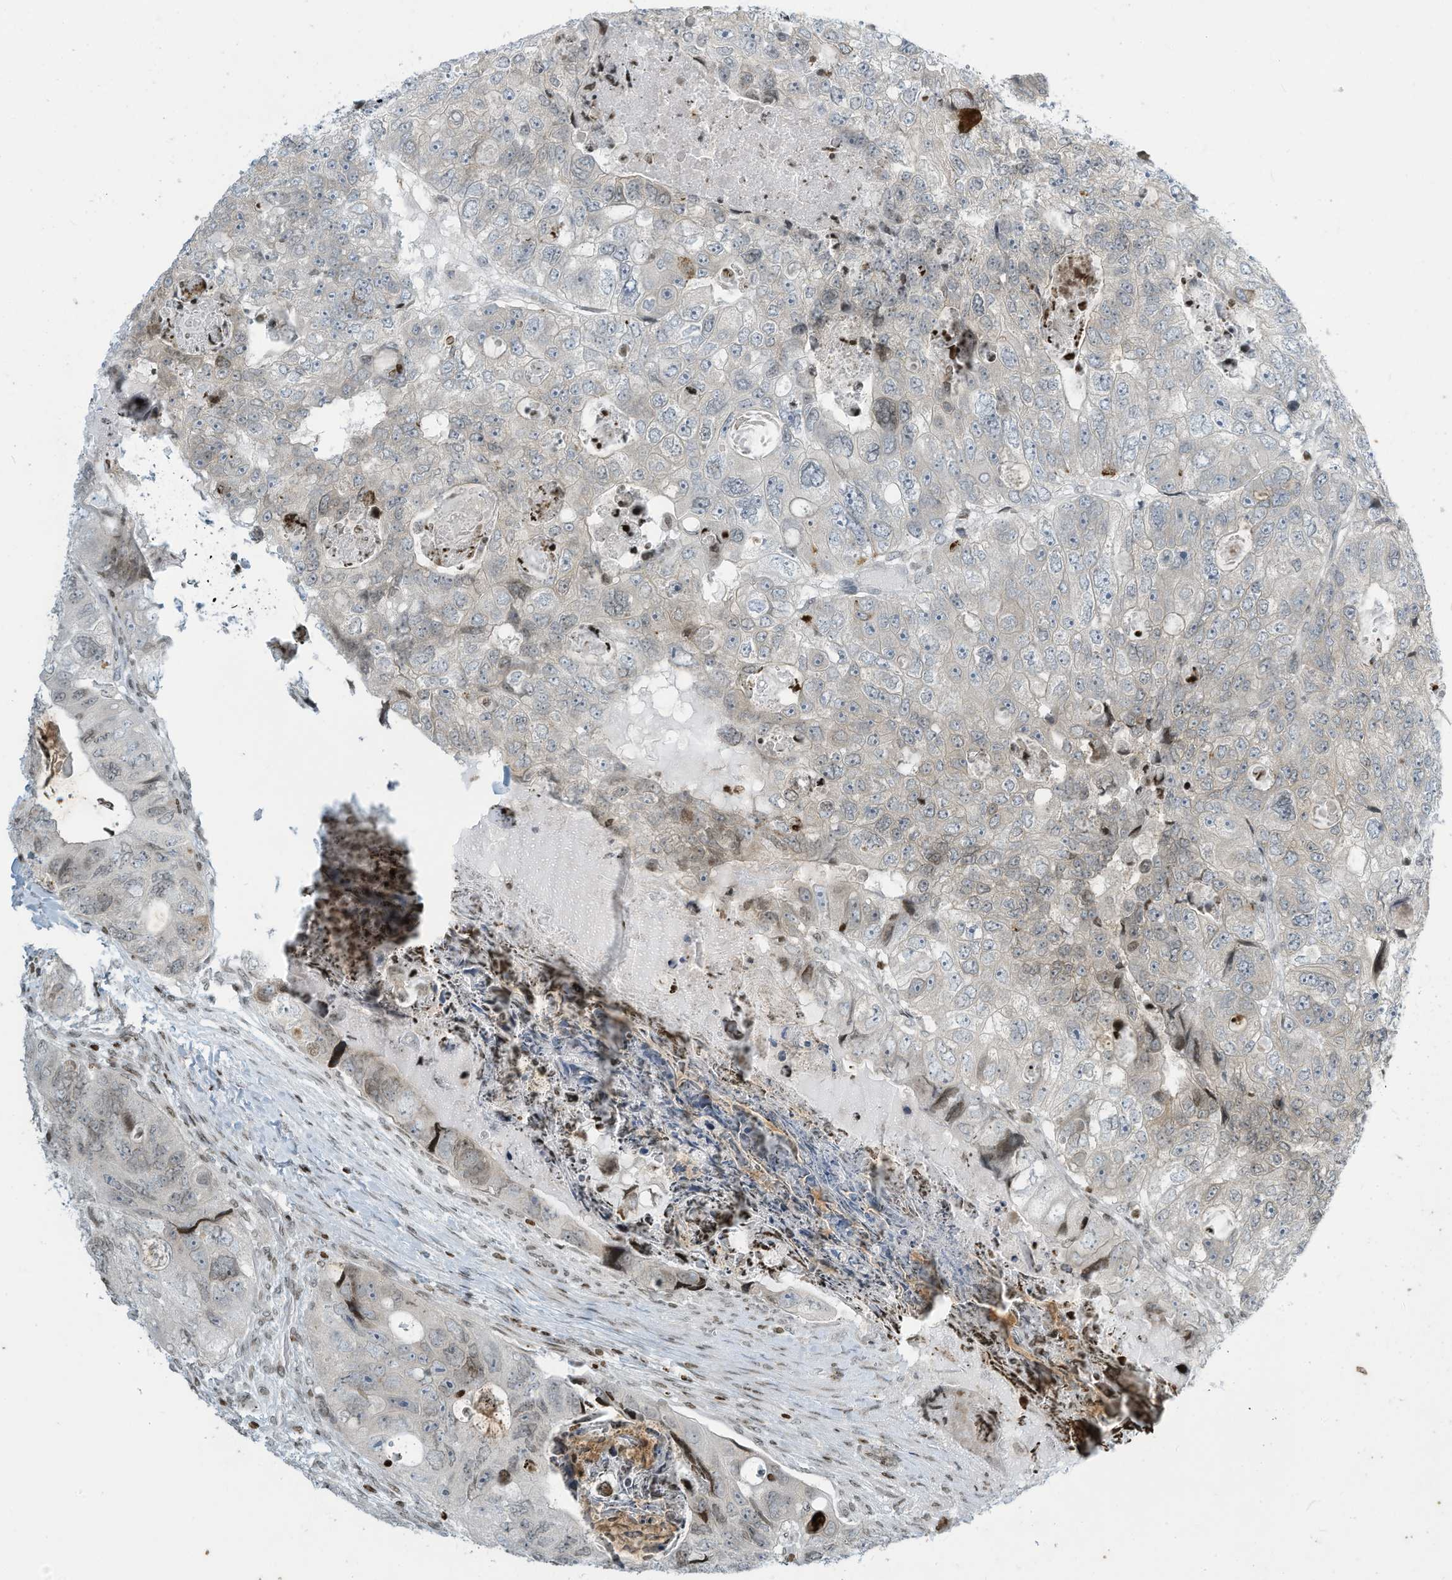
{"staining": {"intensity": "moderate", "quantity": "<25%", "location": "nuclear"}, "tissue": "colorectal cancer", "cell_type": "Tumor cells", "image_type": "cancer", "snomed": [{"axis": "morphology", "description": "Adenocarcinoma, NOS"}, {"axis": "topography", "description": "Rectum"}], "caption": "Protein expression analysis of human colorectal cancer (adenocarcinoma) reveals moderate nuclear positivity in about <25% of tumor cells.", "gene": "ADI1", "patient": {"sex": "male", "age": 59}}